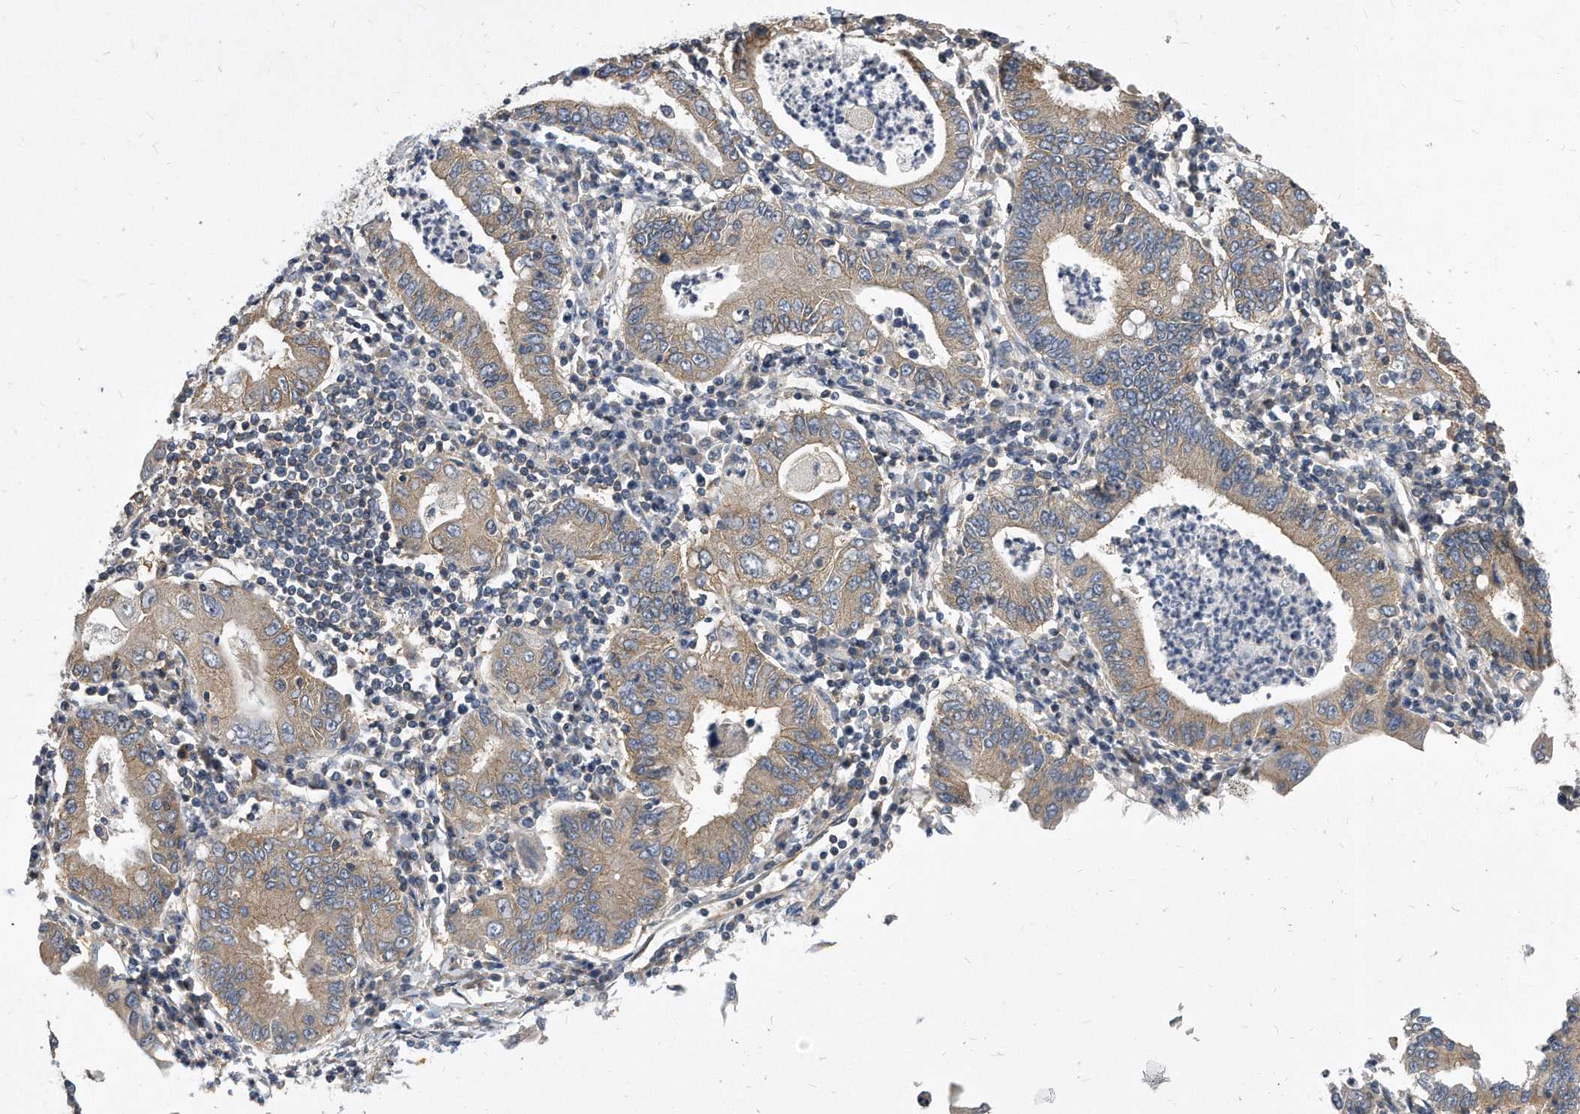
{"staining": {"intensity": "weak", "quantity": "25%-75%", "location": "cytoplasmic/membranous"}, "tissue": "stomach cancer", "cell_type": "Tumor cells", "image_type": "cancer", "snomed": [{"axis": "morphology", "description": "Normal tissue, NOS"}, {"axis": "morphology", "description": "Adenocarcinoma, NOS"}, {"axis": "topography", "description": "Esophagus"}, {"axis": "topography", "description": "Stomach, upper"}, {"axis": "topography", "description": "Peripheral nerve tissue"}], "caption": "Immunohistochemistry staining of stomach cancer, which shows low levels of weak cytoplasmic/membranous expression in approximately 25%-75% of tumor cells indicating weak cytoplasmic/membranous protein staining. The staining was performed using DAB (3,3'-diaminobenzidine) (brown) for protein detection and nuclei were counterstained in hematoxylin (blue).", "gene": "ATG5", "patient": {"sex": "male", "age": 62}}